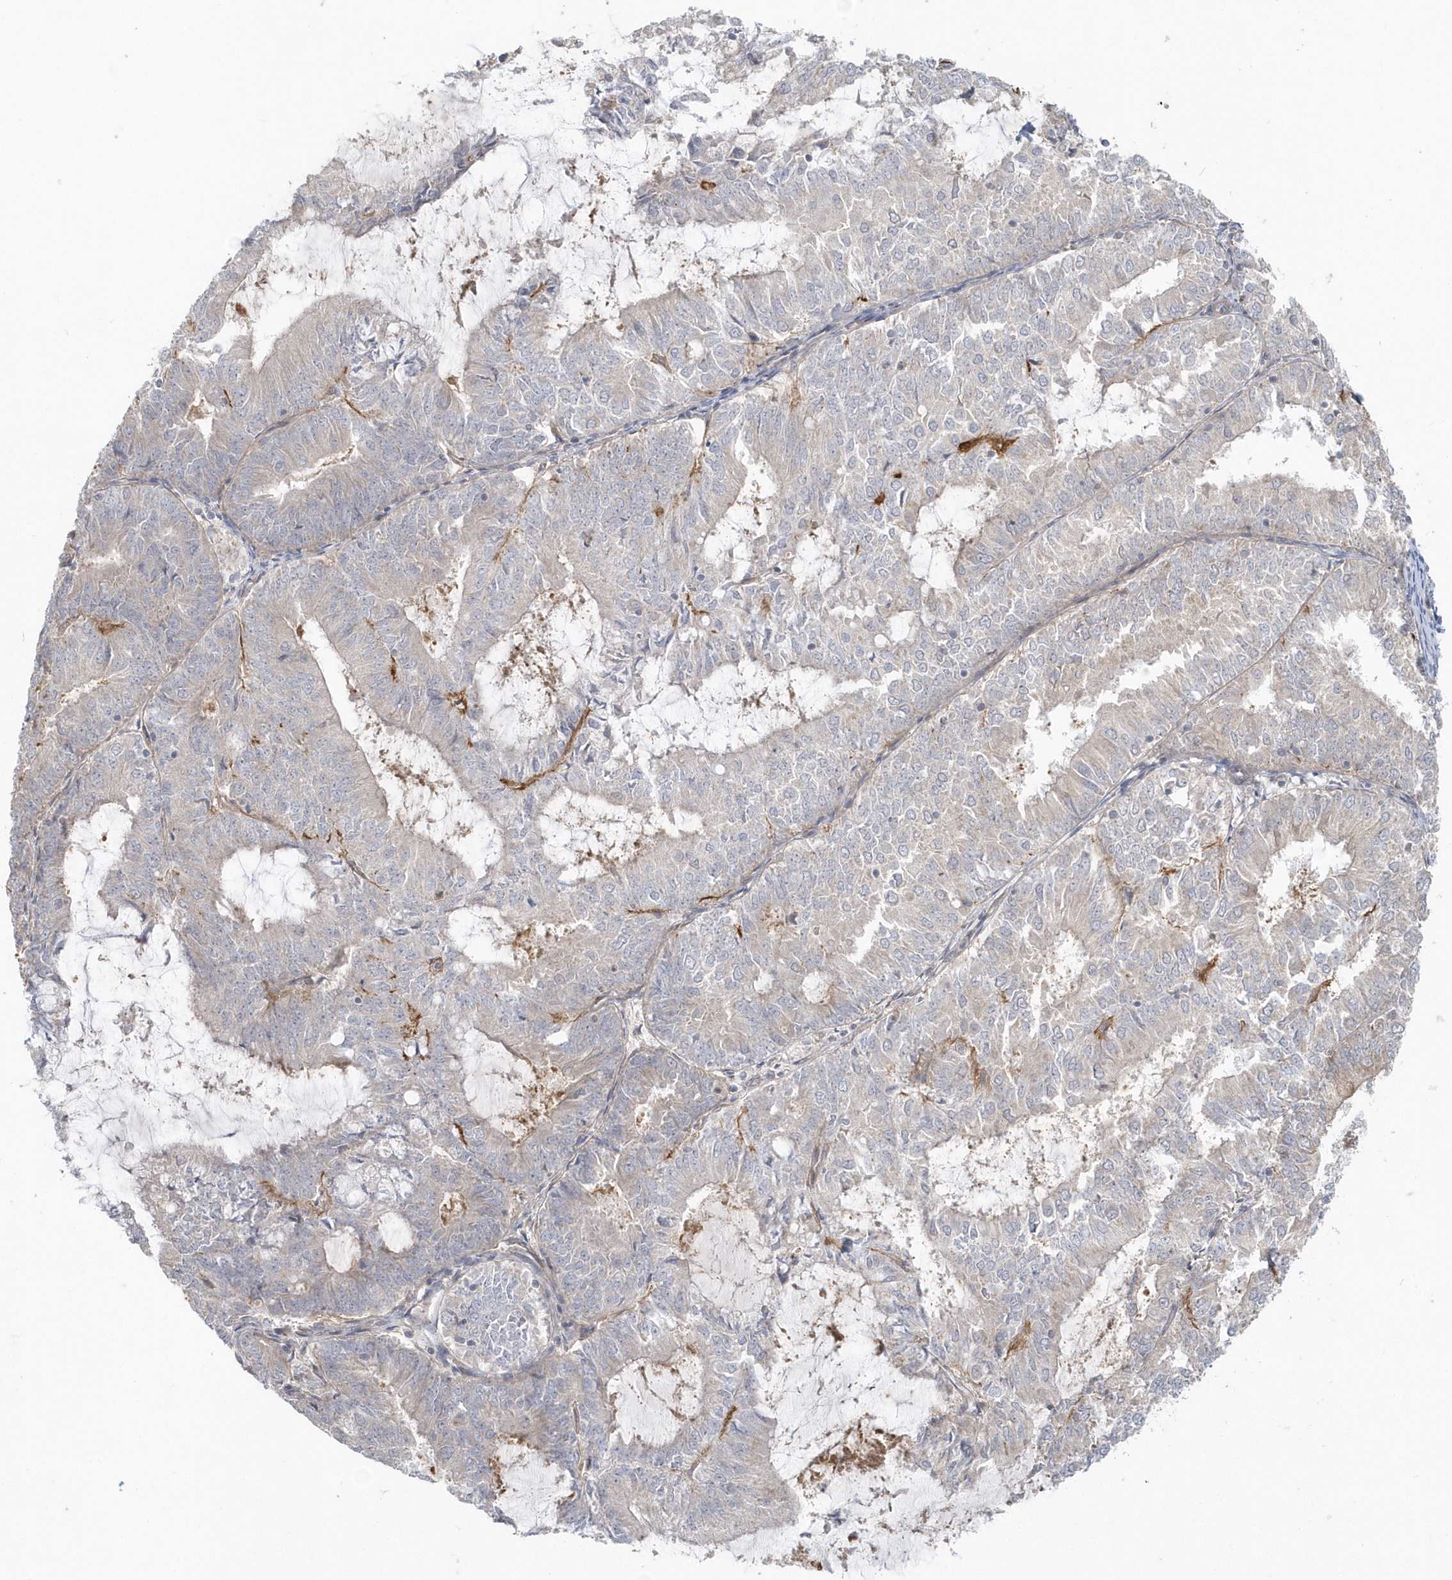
{"staining": {"intensity": "negative", "quantity": "none", "location": "none"}, "tissue": "endometrial cancer", "cell_type": "Tumor cells", "image_type": "cancer", "snomed": [{"axis": "morphology", "description": "Adenocarcinoma, NOS"}, {"axis": "topography", "description": "Endometrium"}], "caption": "IHC of human endometrial adenocarcinoma reveals no staining in tumor cells. Brightfield microscopy of immunohistochemistry stained with DAB (brown) and hematoxylin (blue), captured at high magnification.", "gene": "ACTR1A", "patient": {"sex": "female", "age": 57}}